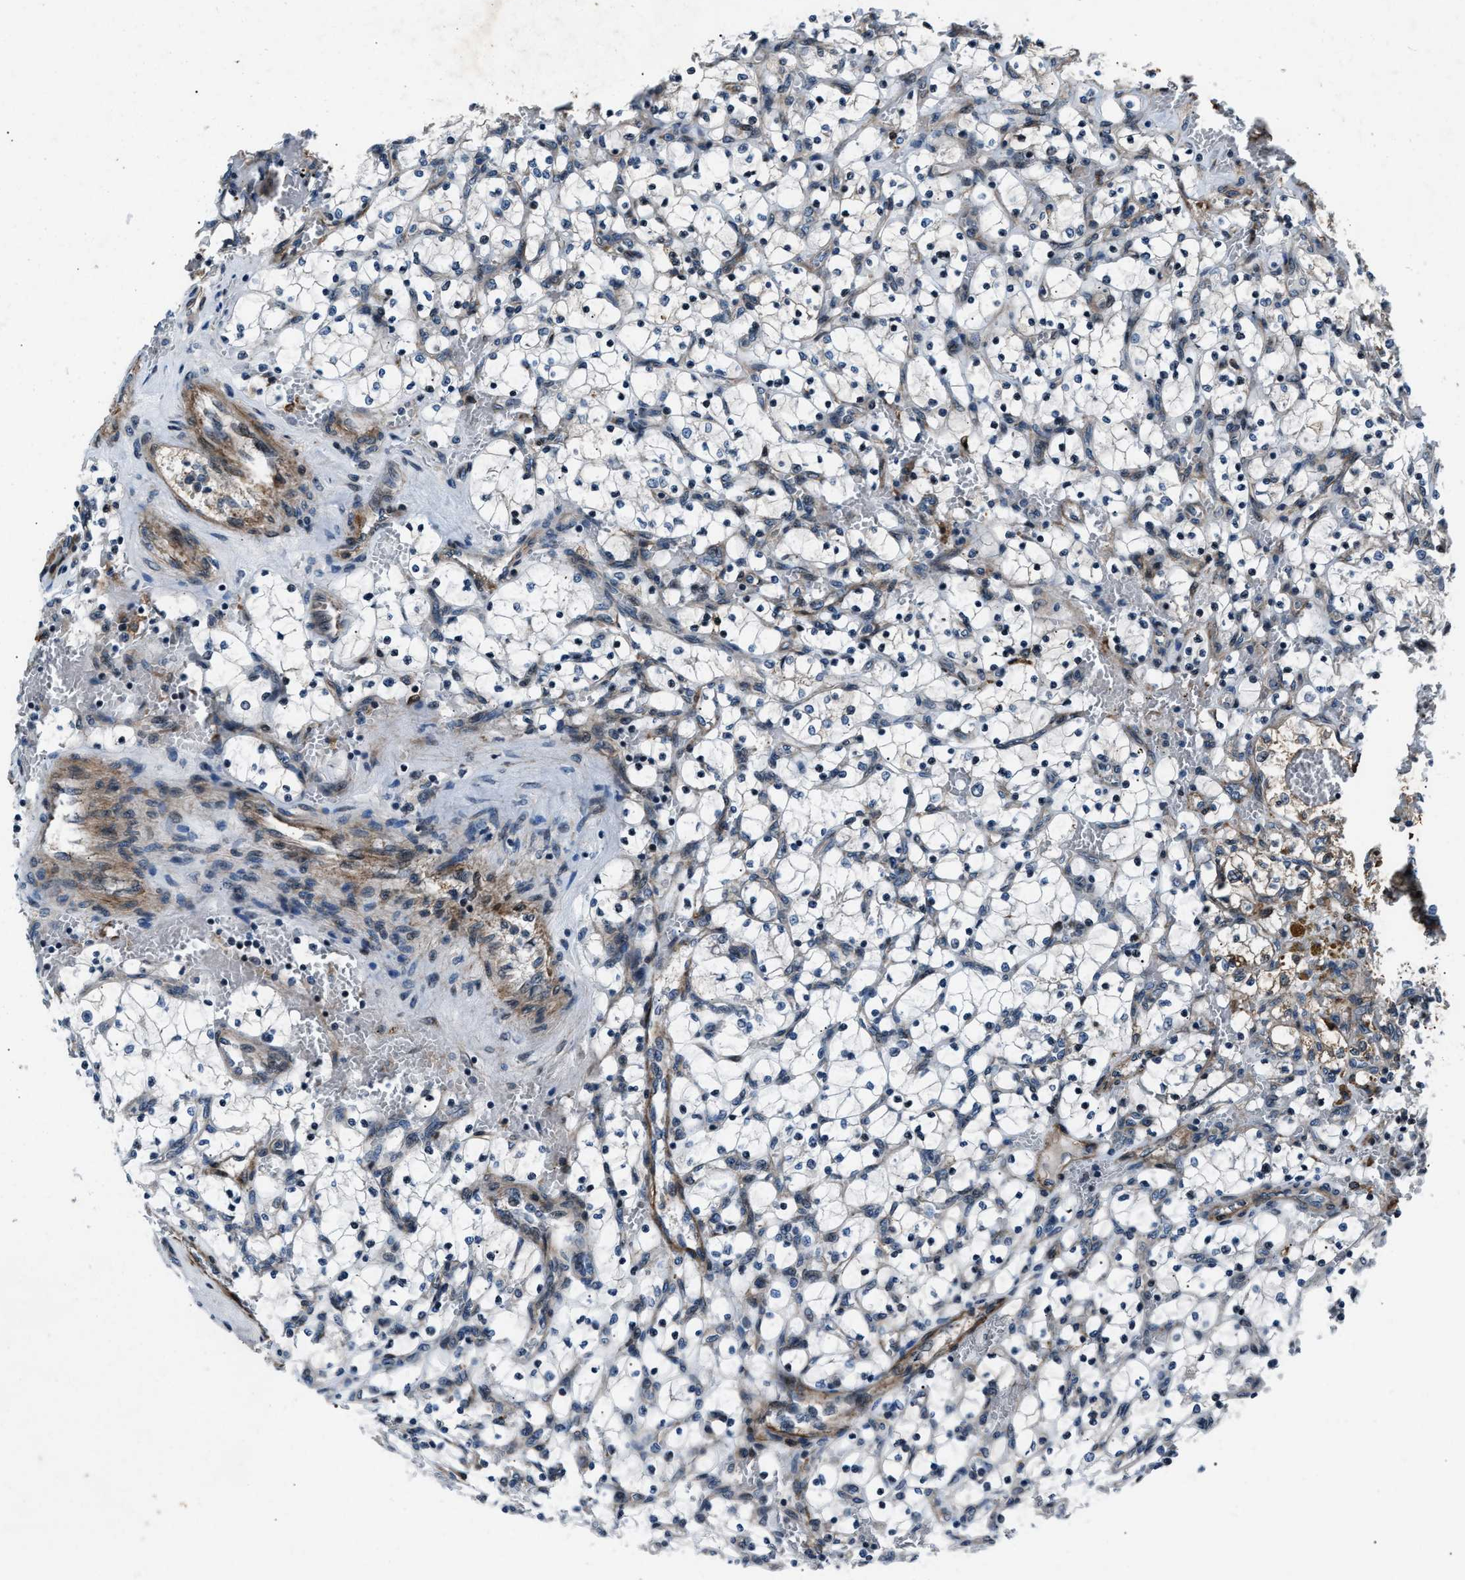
{"staining": {"intensity": "negative", "quantity": "none", "location": "none"}, "tissue": "renal cancer", "cell_type": "Tumor cells", "image_type": "cancer", "snomed": [{"axis": "morphology", "description": "Adenocarcinoma, NOS"}, {"axis": "topography", "description": "Kidney"}], "caption": "Renal cancer was stained to show a protein in brown. There is no significant positivity in tumor cells.", "gene": "DYNC2I1", "patient": {"sex": "female", "age": 69}}